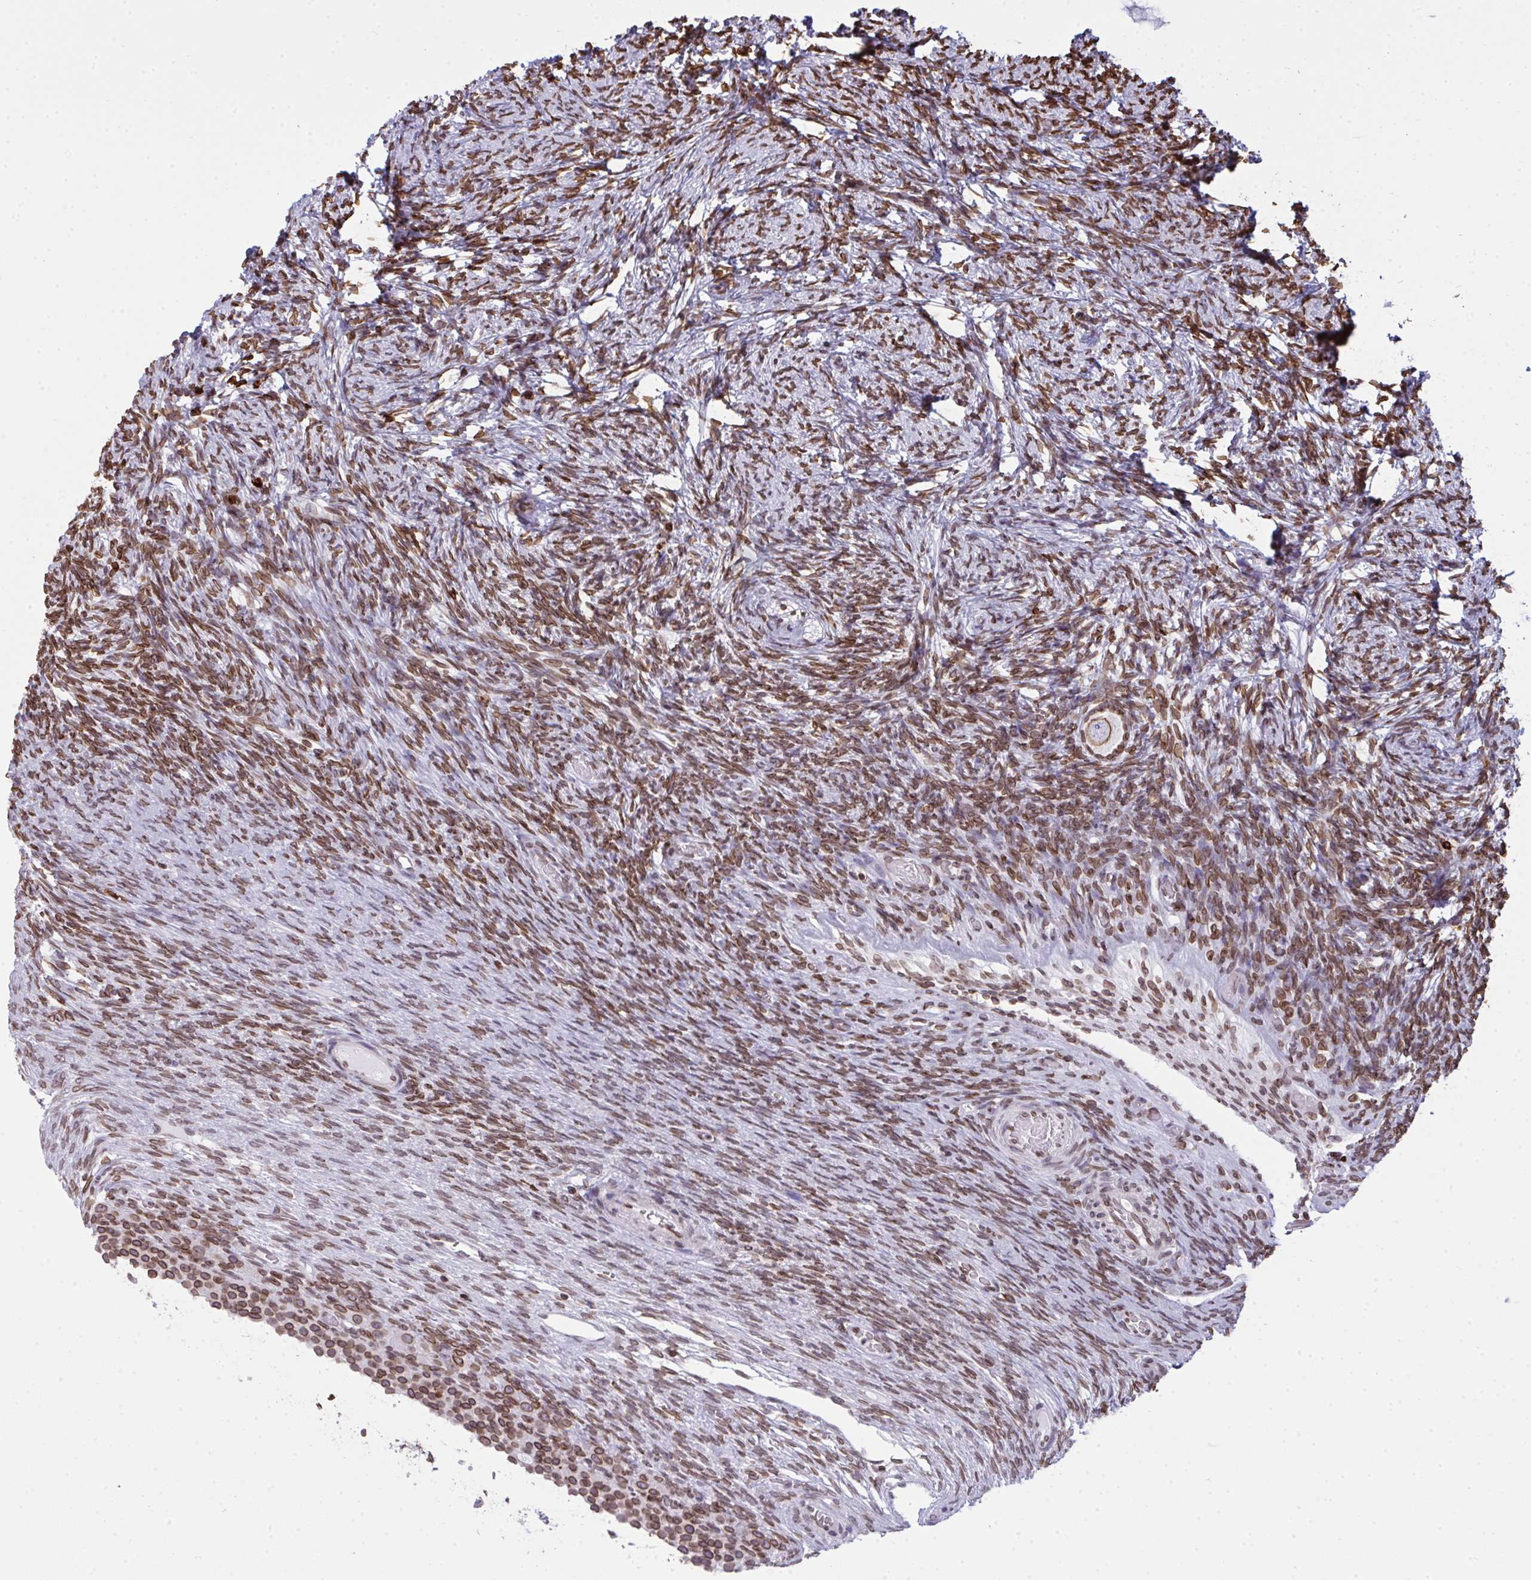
{"staining": {"intensity": "moderate", "quantity": ">75%", "location": "cytoplasmic/membranous,nuclear"}, "tissue": "ovary", "cell_type": "Follicle cells", "image_type": "normal", "snomed": [{"axis": "morphology", "description": "Normal tissue, NOS"}, {"axis": "topography", "description": "Ovary"}], "caption": "Ovary stained for a protein shows moderate cytoplasmic/membranous,nuclear positivity in follicle cells.", "gene": "LMNB2", "patient": {"sex": "female", "age": 34}}